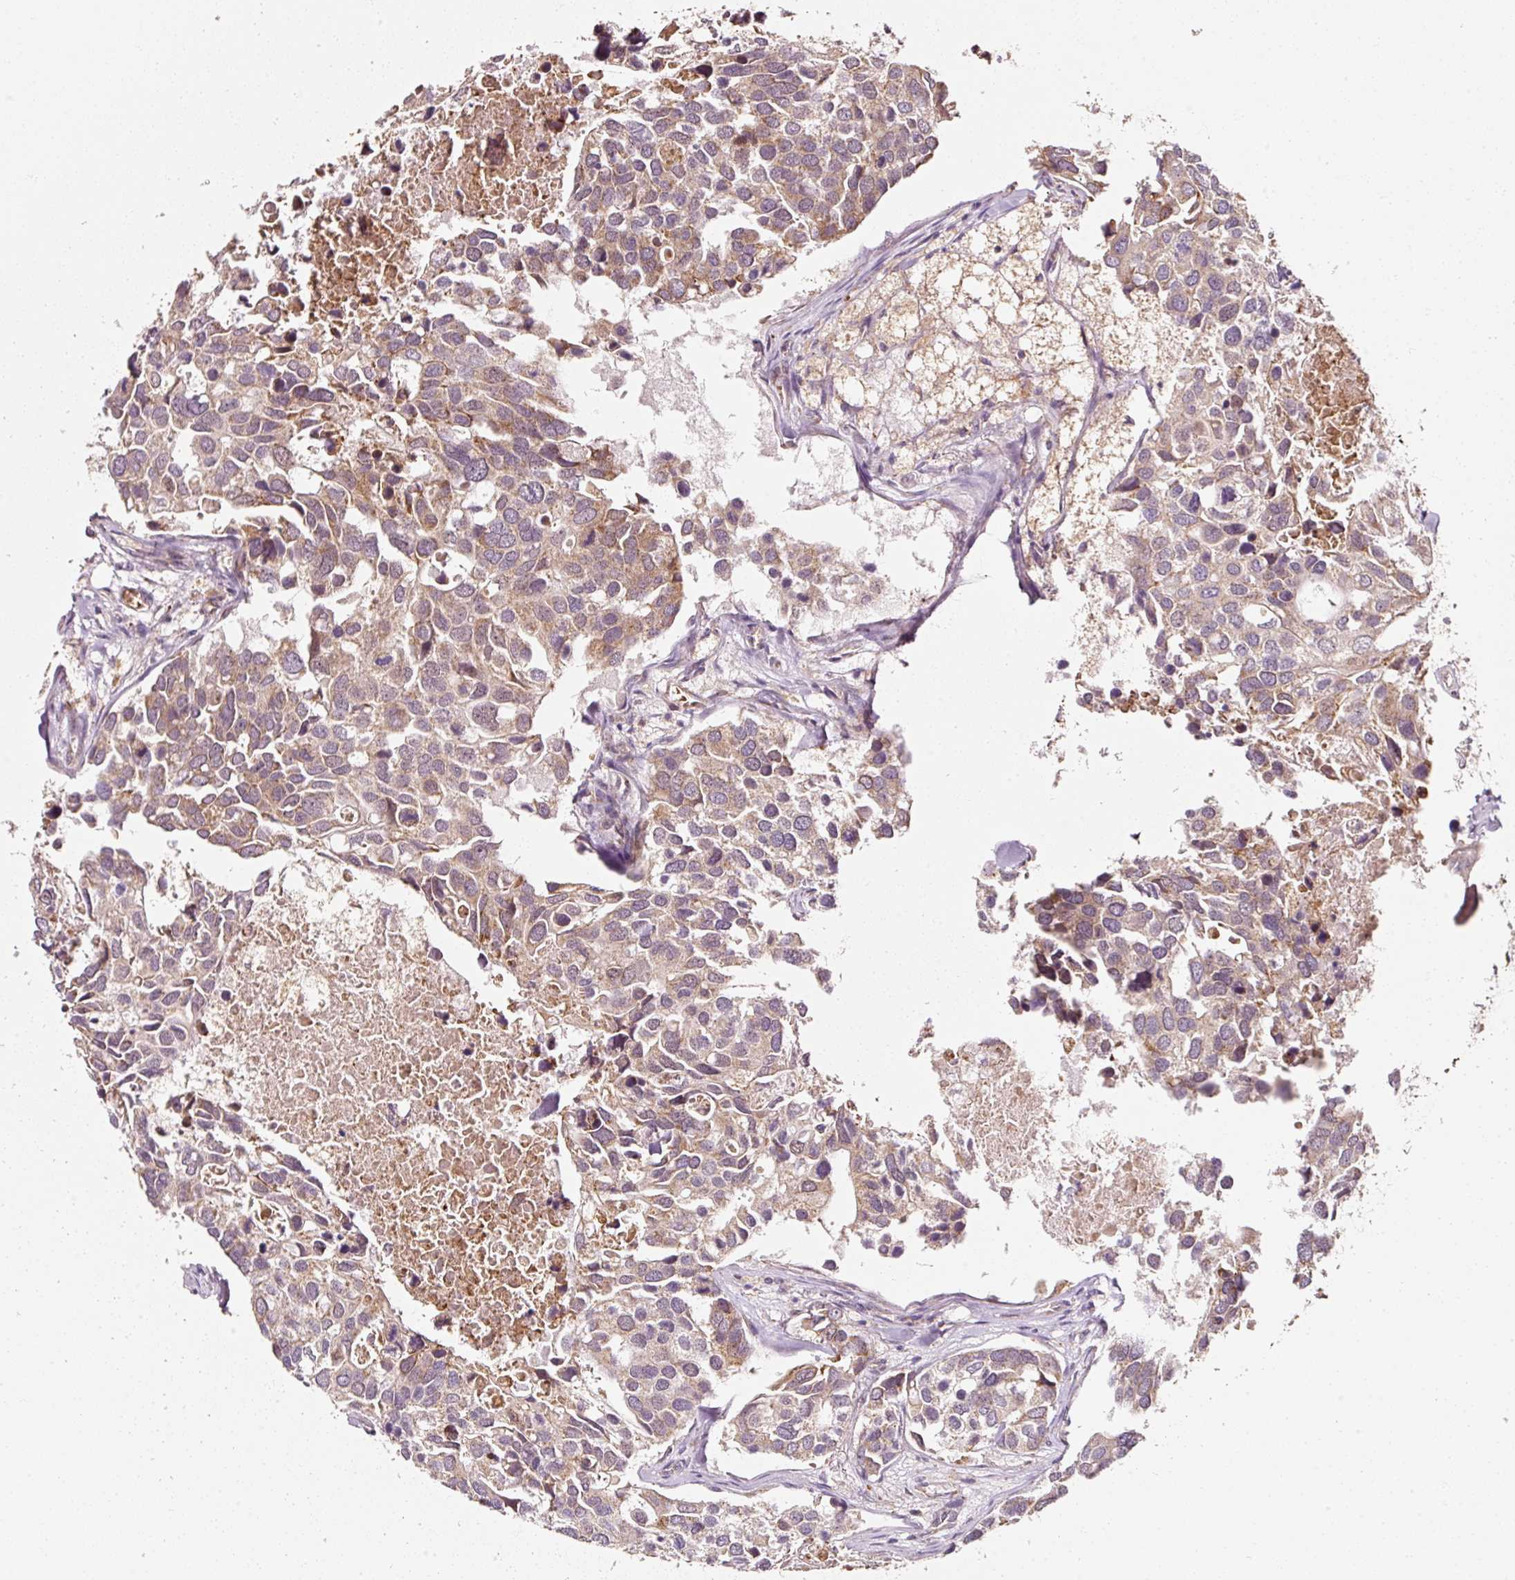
{"staining": {"intensity": "weak", "quantity": ">75%", "location": "cytoplasmic/membranous"}, "tissue": "breast cancer", "cell_type": "Tumor cells", "image_type": "cancer", "snomed": [{"axis": "morphology", "description": "Duct carcinoma"}, {"axis": "topography", "description": "Breast"}], "caption": "Immunohistochemistry photomicrograph of neoplastic tissue: human breast intraductal carcinoma stained using IHC shows low levels of weak protein expression localized specifically in the cytoplasmic/membranous of tumor cells, appearing as a cytoplasmic/membranous brown color.", "gene": "ZNF460", "patient": {"sex": "female", "age": 83}}